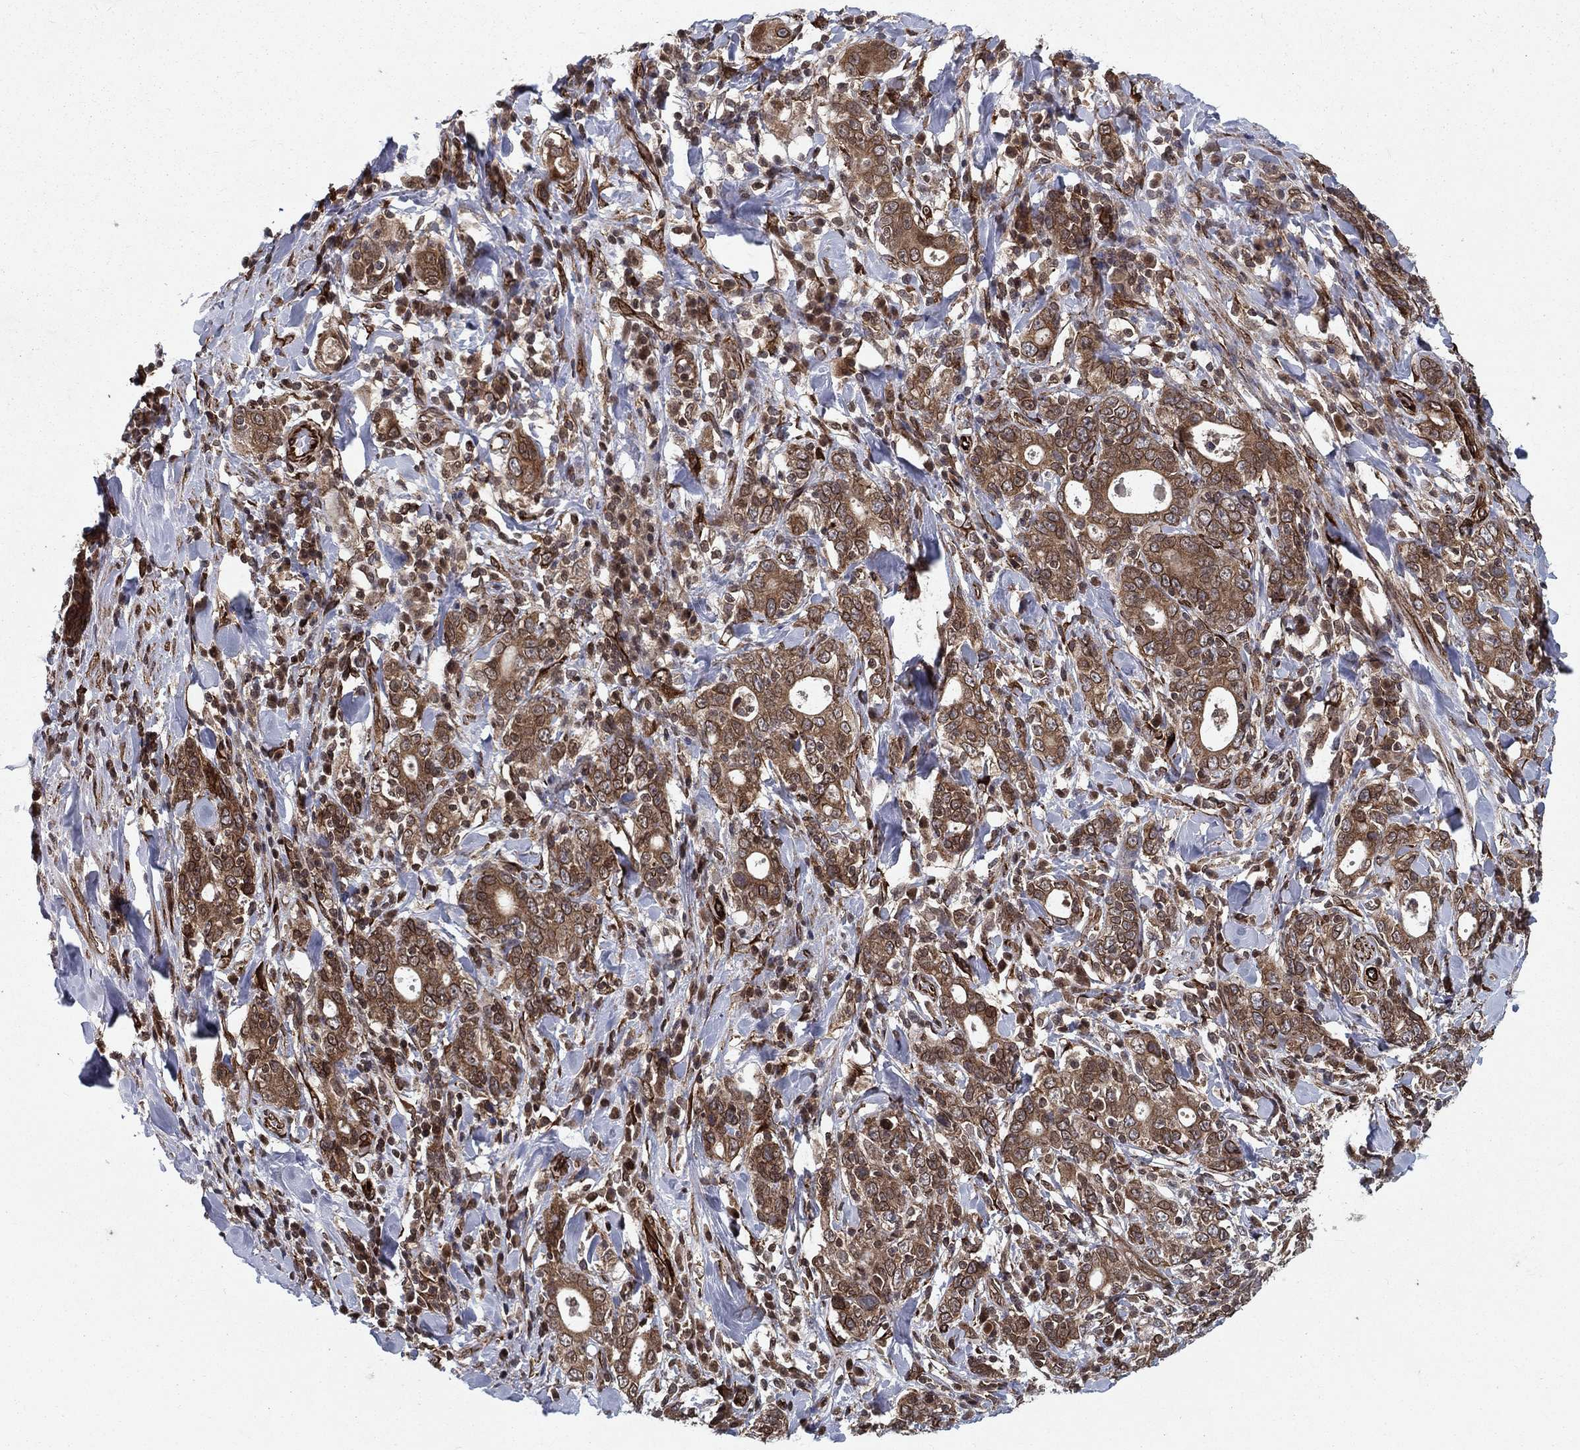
{"staining": {"intensity": "moderate", "quantity": ">75%", "location": "cytoplasmic/membranous"}, "tissue": "stomach cancer", "cell_type": "Tumor cells", "image_type": "cancer", "snomed": [{"axis": "morphology", "description": "Adenocarcinoma, NOS"}, {"axis": "topography", "description": "Stomach"}], "caption": "Brown immunohistochemical staining in adenocarcinoma (stomach) reveals moderate cytoplasmic/membranous positivity in approximately >75% of tumor cells.", "gene": "CERS2", "patient": {"sex": "male", "age": 79}}